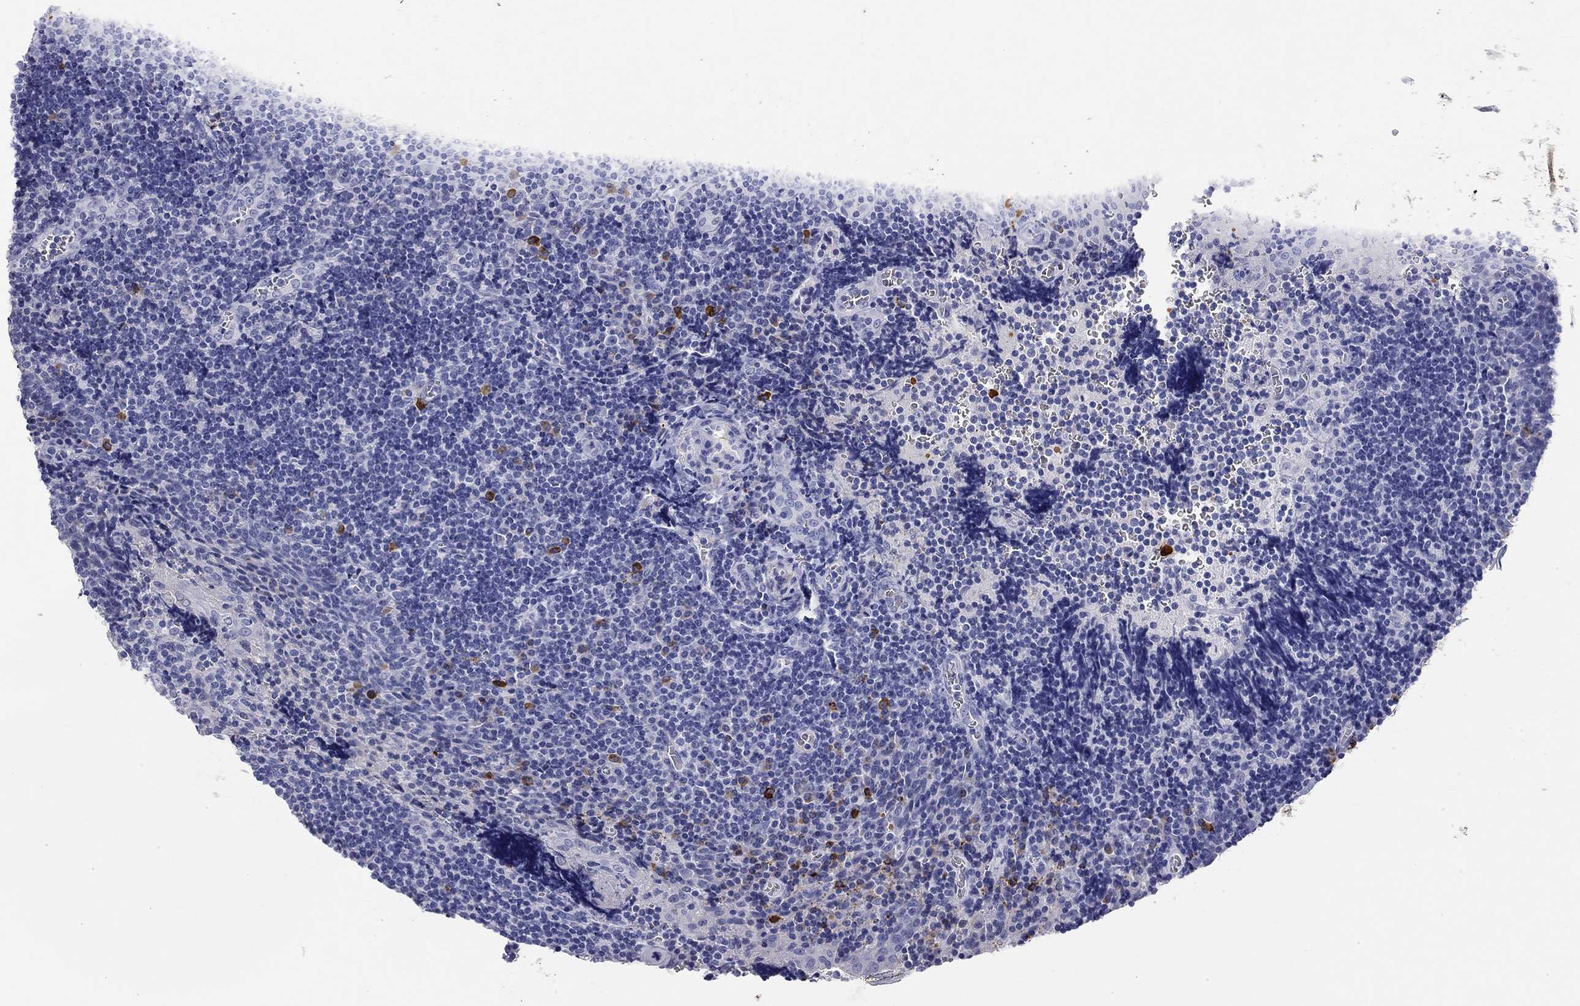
{"staining": {"intensity": "strong", "quantity": "<25%", "location": "cytoplasmic/membranous"}, "tissue": "tonsil", "cell_type": "Germinal center cells", "image_type": "normal", "snomed": [{"axis": "morphology", "description": "Normal tissue, NOS"}, {"axis": "morphology", "description": "Inflammation, NOS"}, {"axis": "topography", "description": "Tonsil"}], "caption": "IHC of normal human tonsil exhibits medium levels of strong cytoplasmic/membranous staining in approximately <25% of germinal center cells.", "gene": "PHOX2B", "patient": {"sex": "female", "age": 31}}